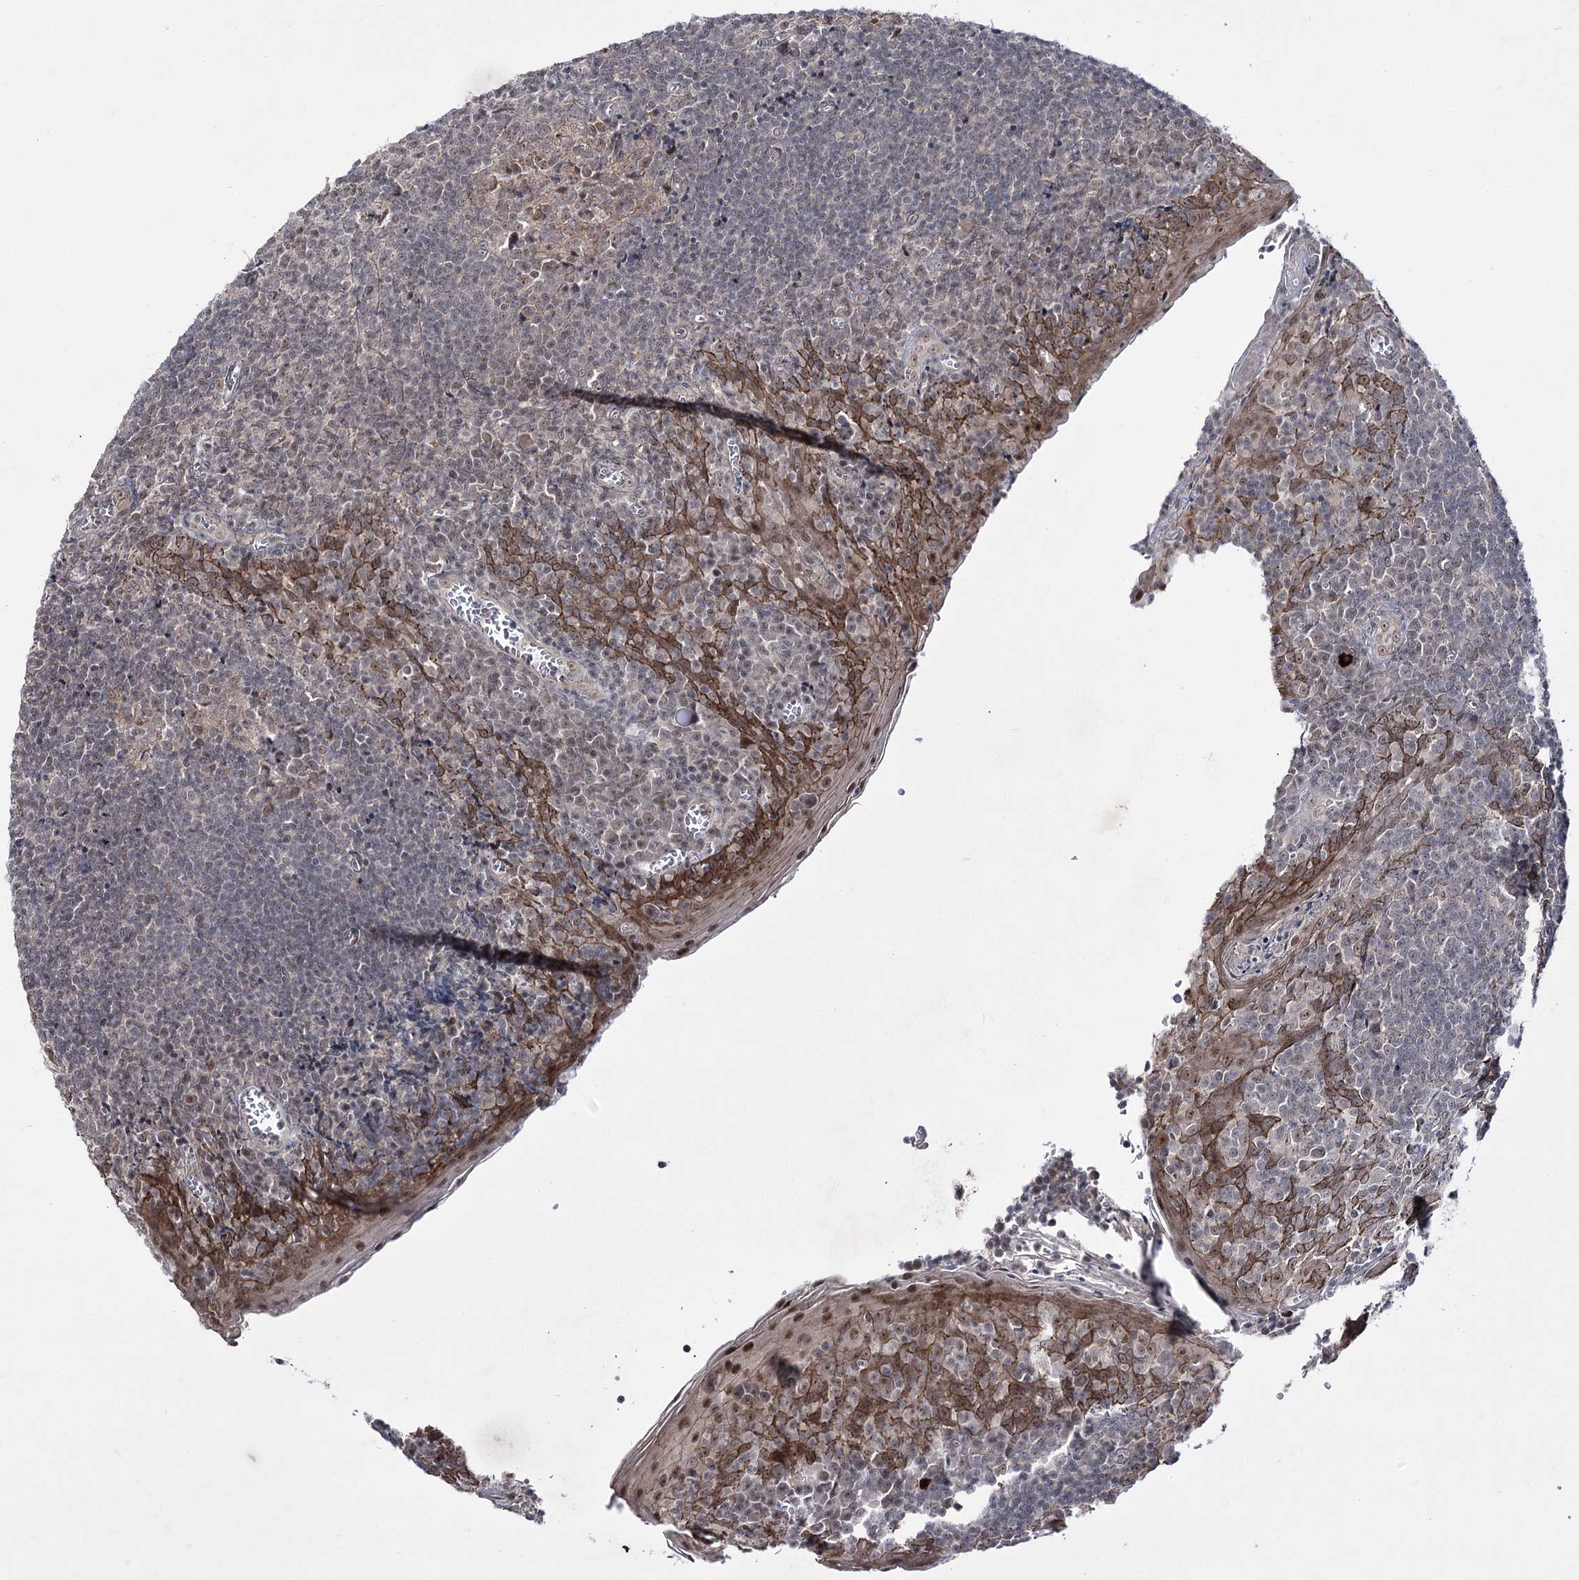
{"staining": {"intensity": "weak", "quantity": "<25%", "location": "nuclear"}, "tissue": "tonsil", "cell_type": "Germinal center cells", "image_type": "normal", "snomed": [{"axis": "morphology", "description": "Normal tissue, NOS"}, {"axis": "topography", "description": "Tonsil"}], "caption": "This image is of benign tonsil stained with IHC to label a protein in brown with the nuclei are counter-stained blue. There is no staining in germinal center cells. (DAB (3,3'-diaminobenzidine) immunohistochemistry visualized using brightfield microscopy, high magnification).", "gene": "HOXC11", "patient": {"sex": "male", "age": 27}}